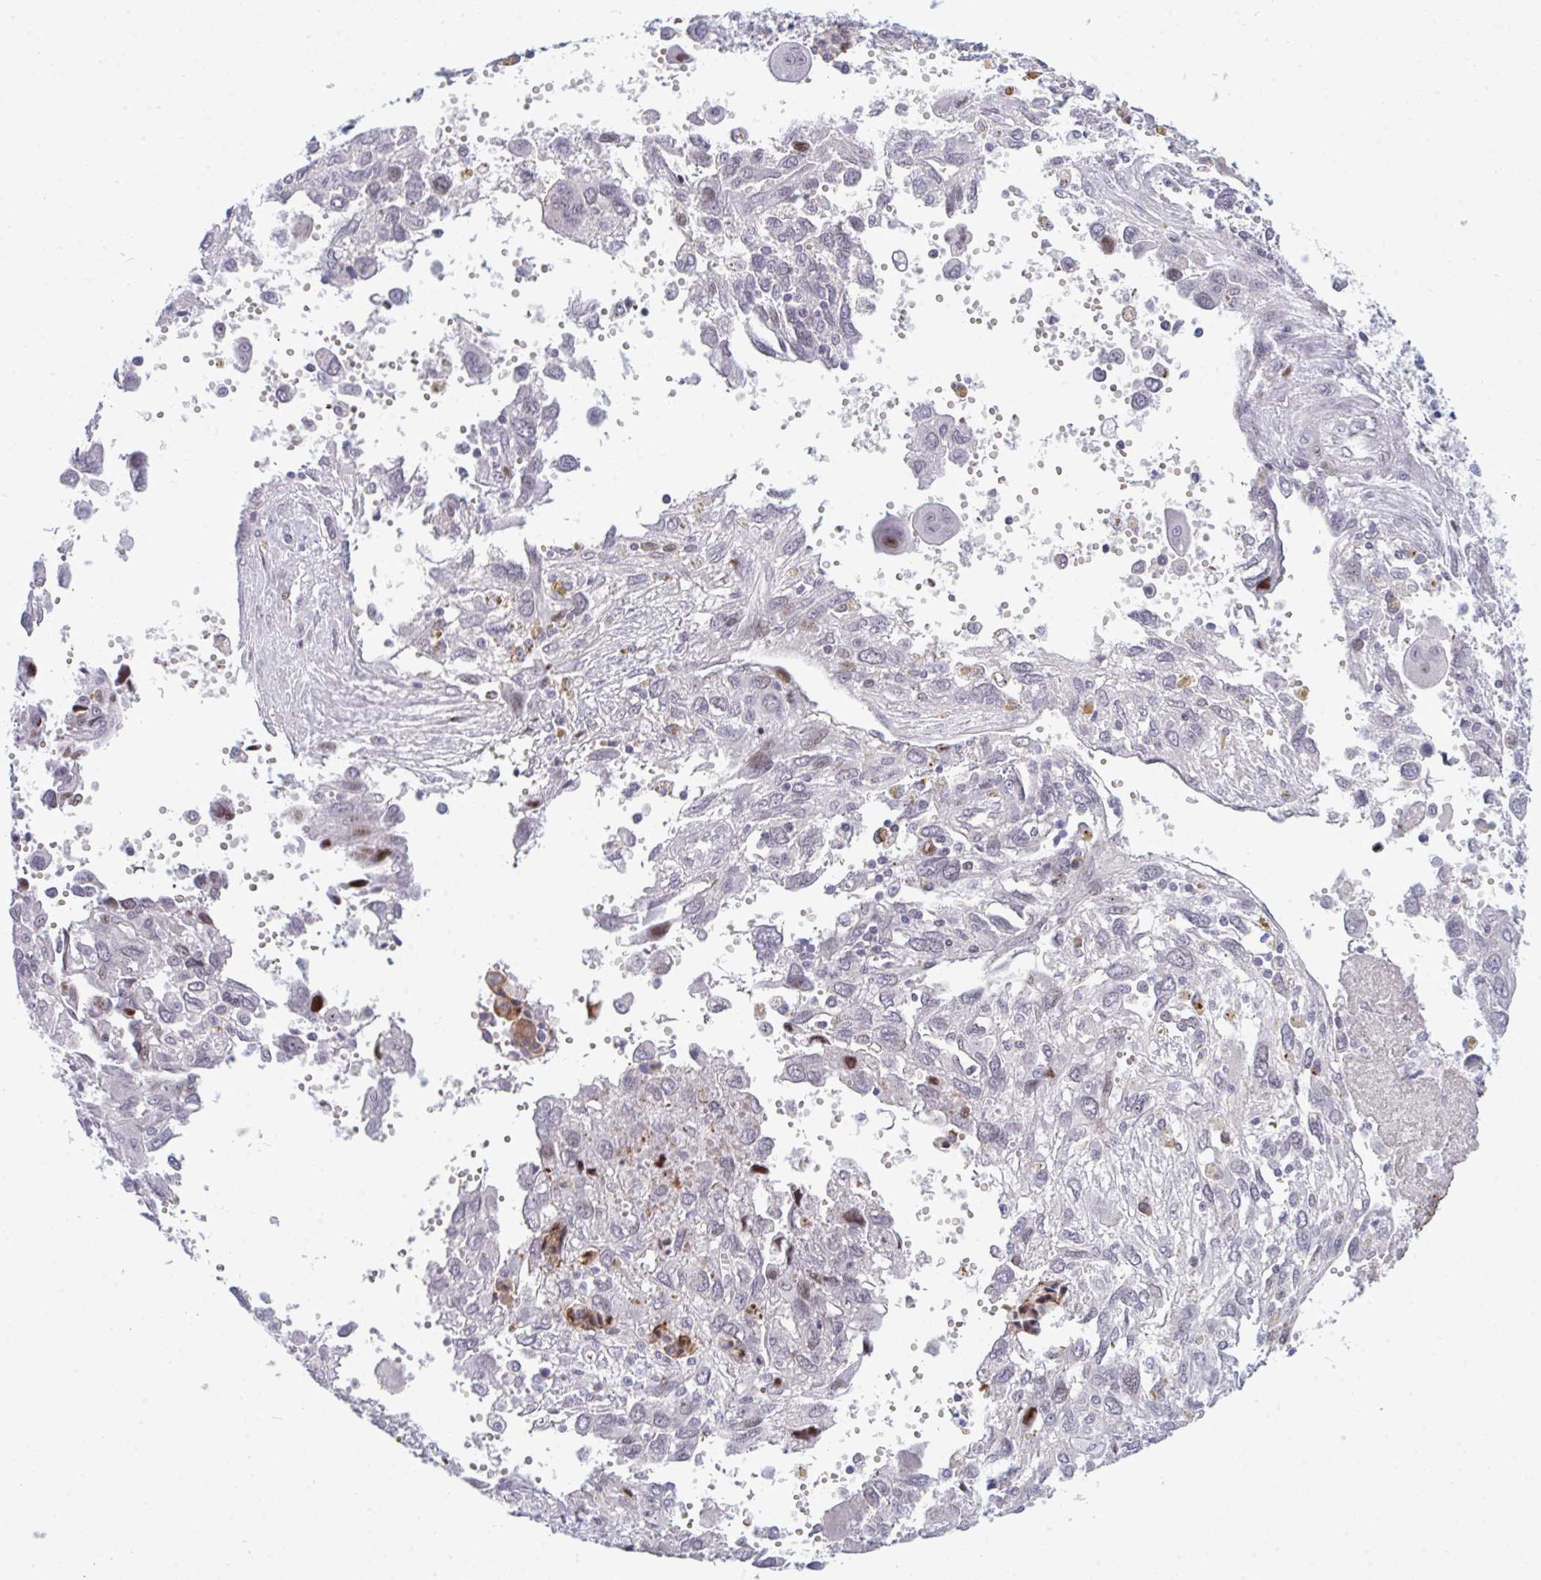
{"staining": {"intensity": "strong", "quantity": "<25%", "location": "nuclear"}, "tissue": "pancreatic cancer", "cell_type": "Tumor cells", "image_type": "cancer", "snomed": [{"axis": "morphology", "description": "Adenocarcinoma, NOS"}, {"axis": "topography", "description": "Pancreas"}], "caption": "Immunohistochemistry (IHC) (DAB (3,3'-diaminobenzidine)) staining of pancreatic cancer displays strong nuclear protein expression in approximately <25% of tumor cells. (DAB = brown stain, brightfield microscopy at high magnification).", "gene": "TAB1", "patient": {"sex": "female", "age": 47}}